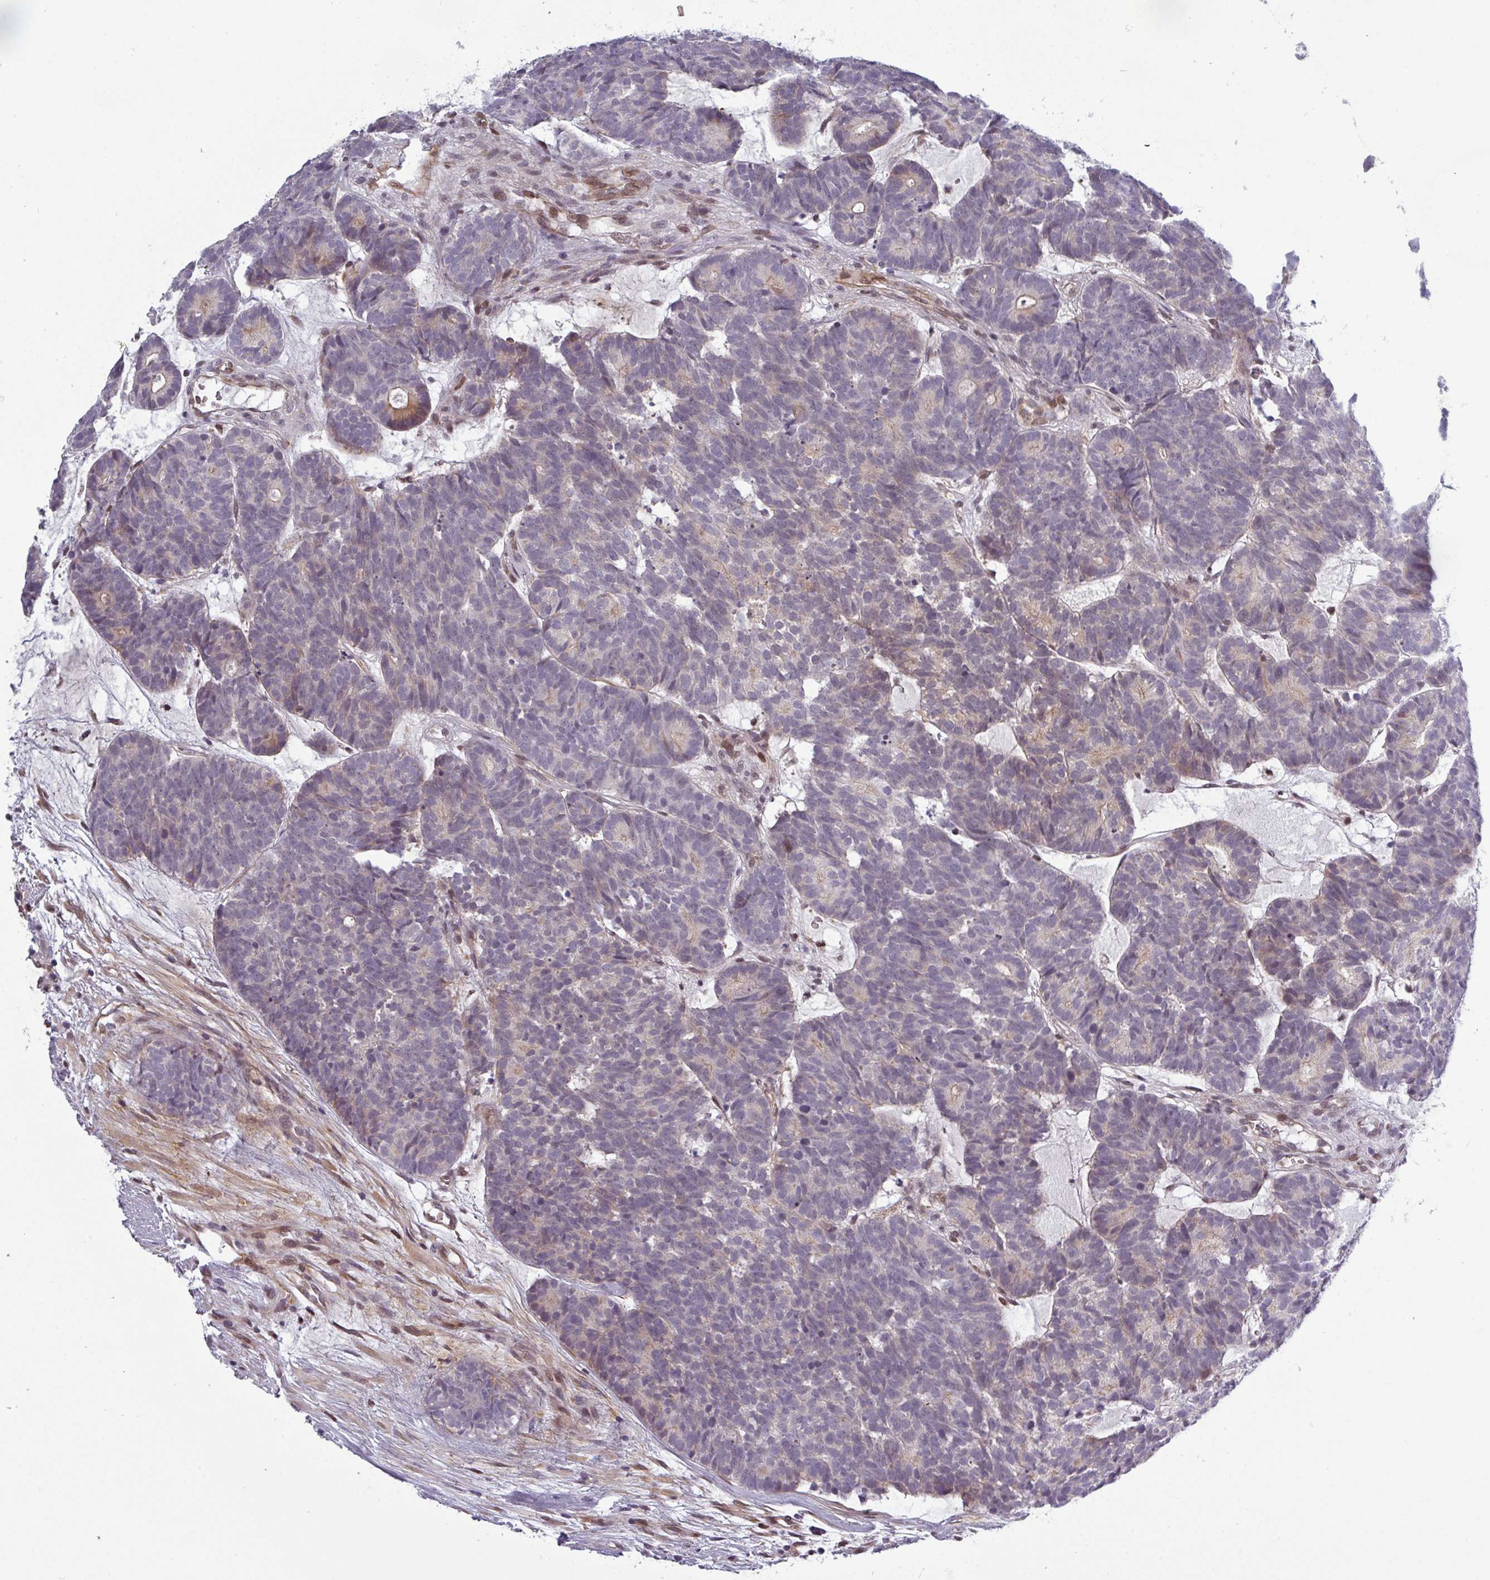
{"staining": {"intensity": "weak", "quantity": "<25%", "location": "cytoplasmic/membranous,nuclear"}, "tissue": "head and neck cancer", "cell_type": "Tumor cells", "image_type": "cancer", "snomed": [{"axis": "morphology", "description": "Adenocarcinoma, NOS"}, {"axis": "topography", "description": "Head-Neck"}], "caption": "Head and neck cancer was stained to show a protein in brown. There is no significant expression in tumor cells. (Stains: DAB immunohistochemistry with hematoxylin counter stain, Microscopy: brightfield microscopy at high magnification).", "gene": "PRAMEF12", "patient": {"sex": "female", "age": 81}}